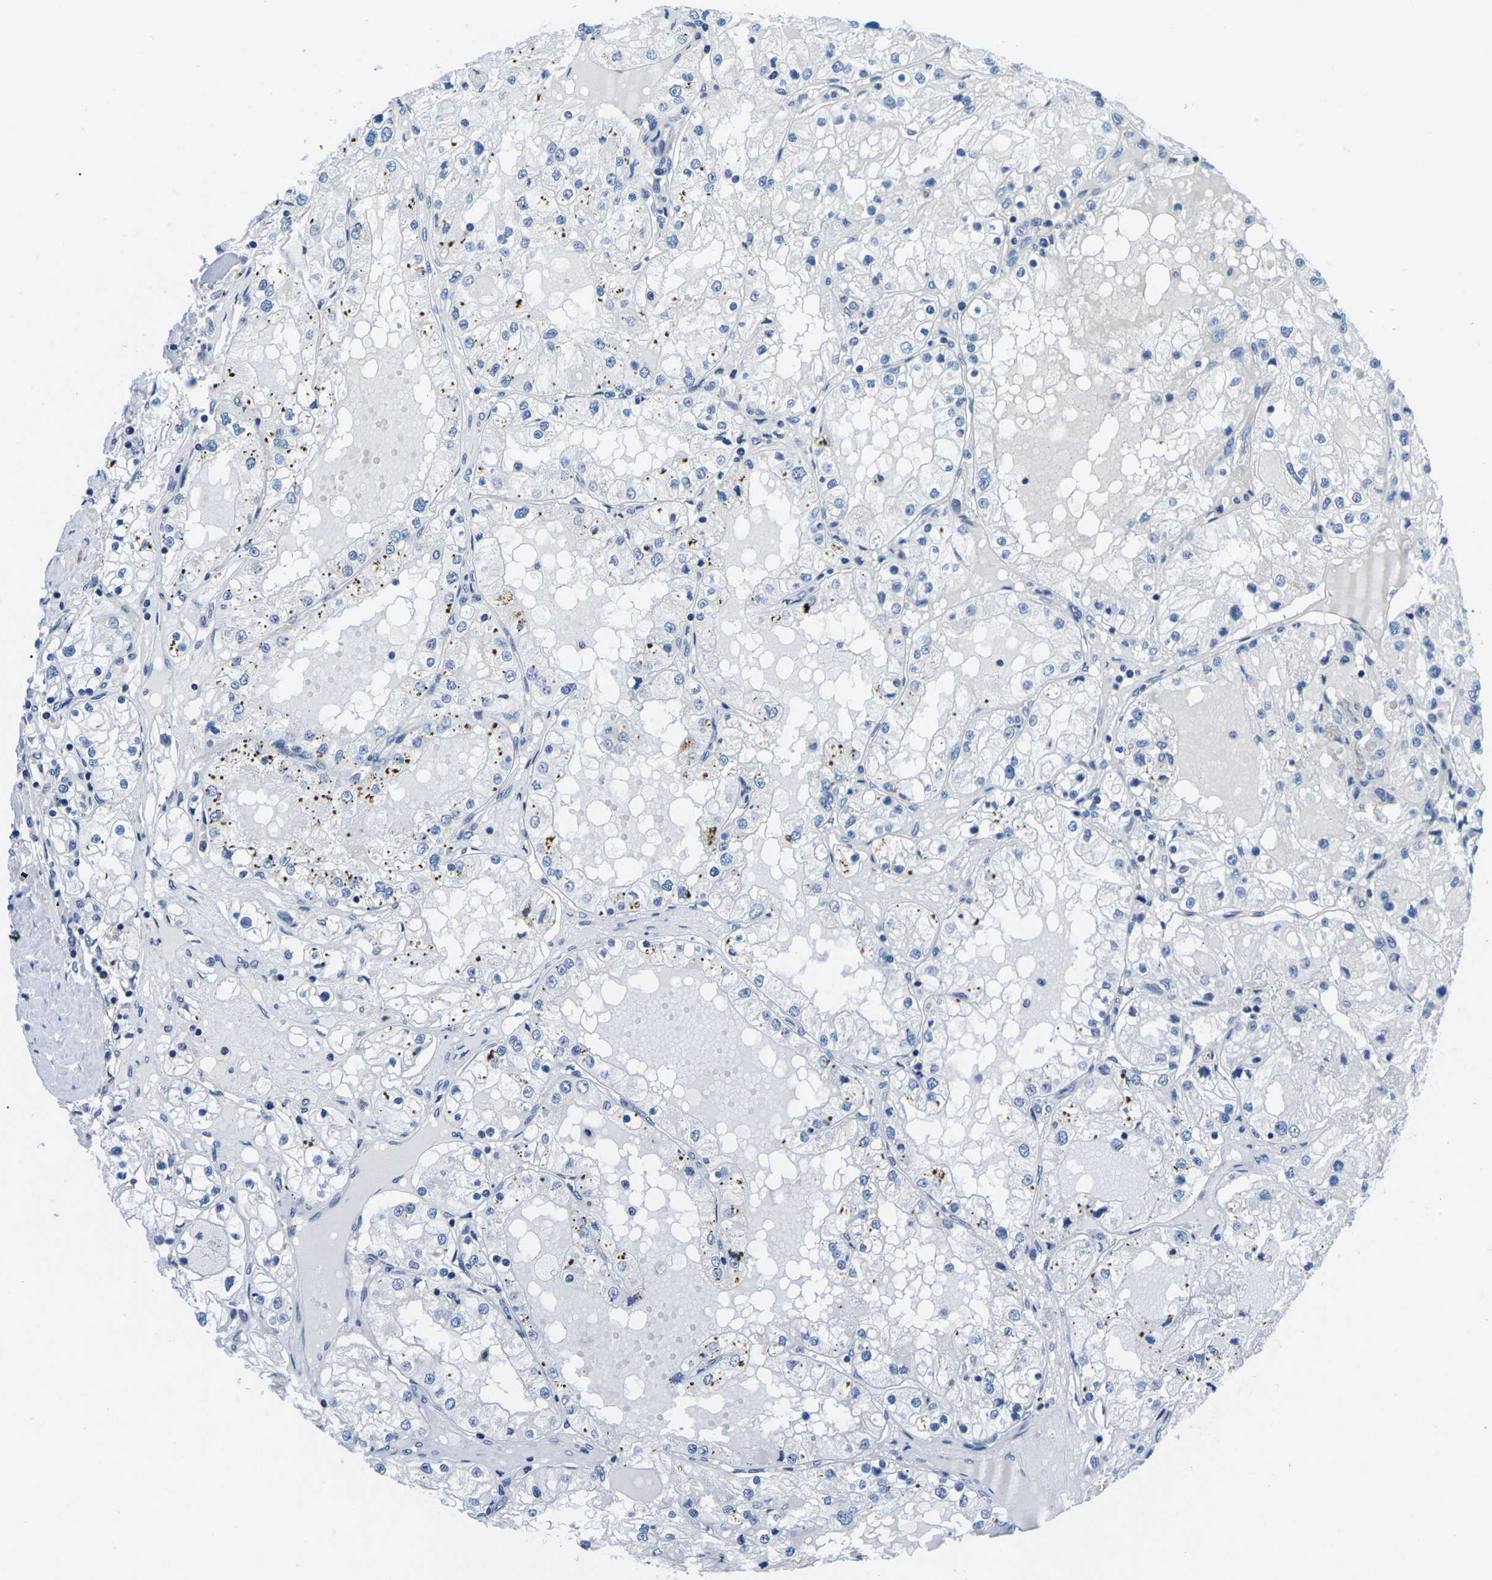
{"staining": {"intensity": "negative", "quantity": "none", "location": "none"}, "tissue": "renal cancer", "cell_type": "Tumor cells", "image_type": "cancer", "snomed": [{"axis": "morphology", "description": "Adenocarcinoma, NOS"}, {"axis": "topography", "description": "Kidney"}], "caption": "A photomicrograph of renal adenocarcinoma stained for a protein exhibits no brown staining in tumor cells. Brightfield microscopy of immunohistochemistry (IHC) stained with DAB (brown) and hematoxylin (blue), captured at high magnification.", "gene": "CDC73", "patient": {"sex": "male", "age": 68}}